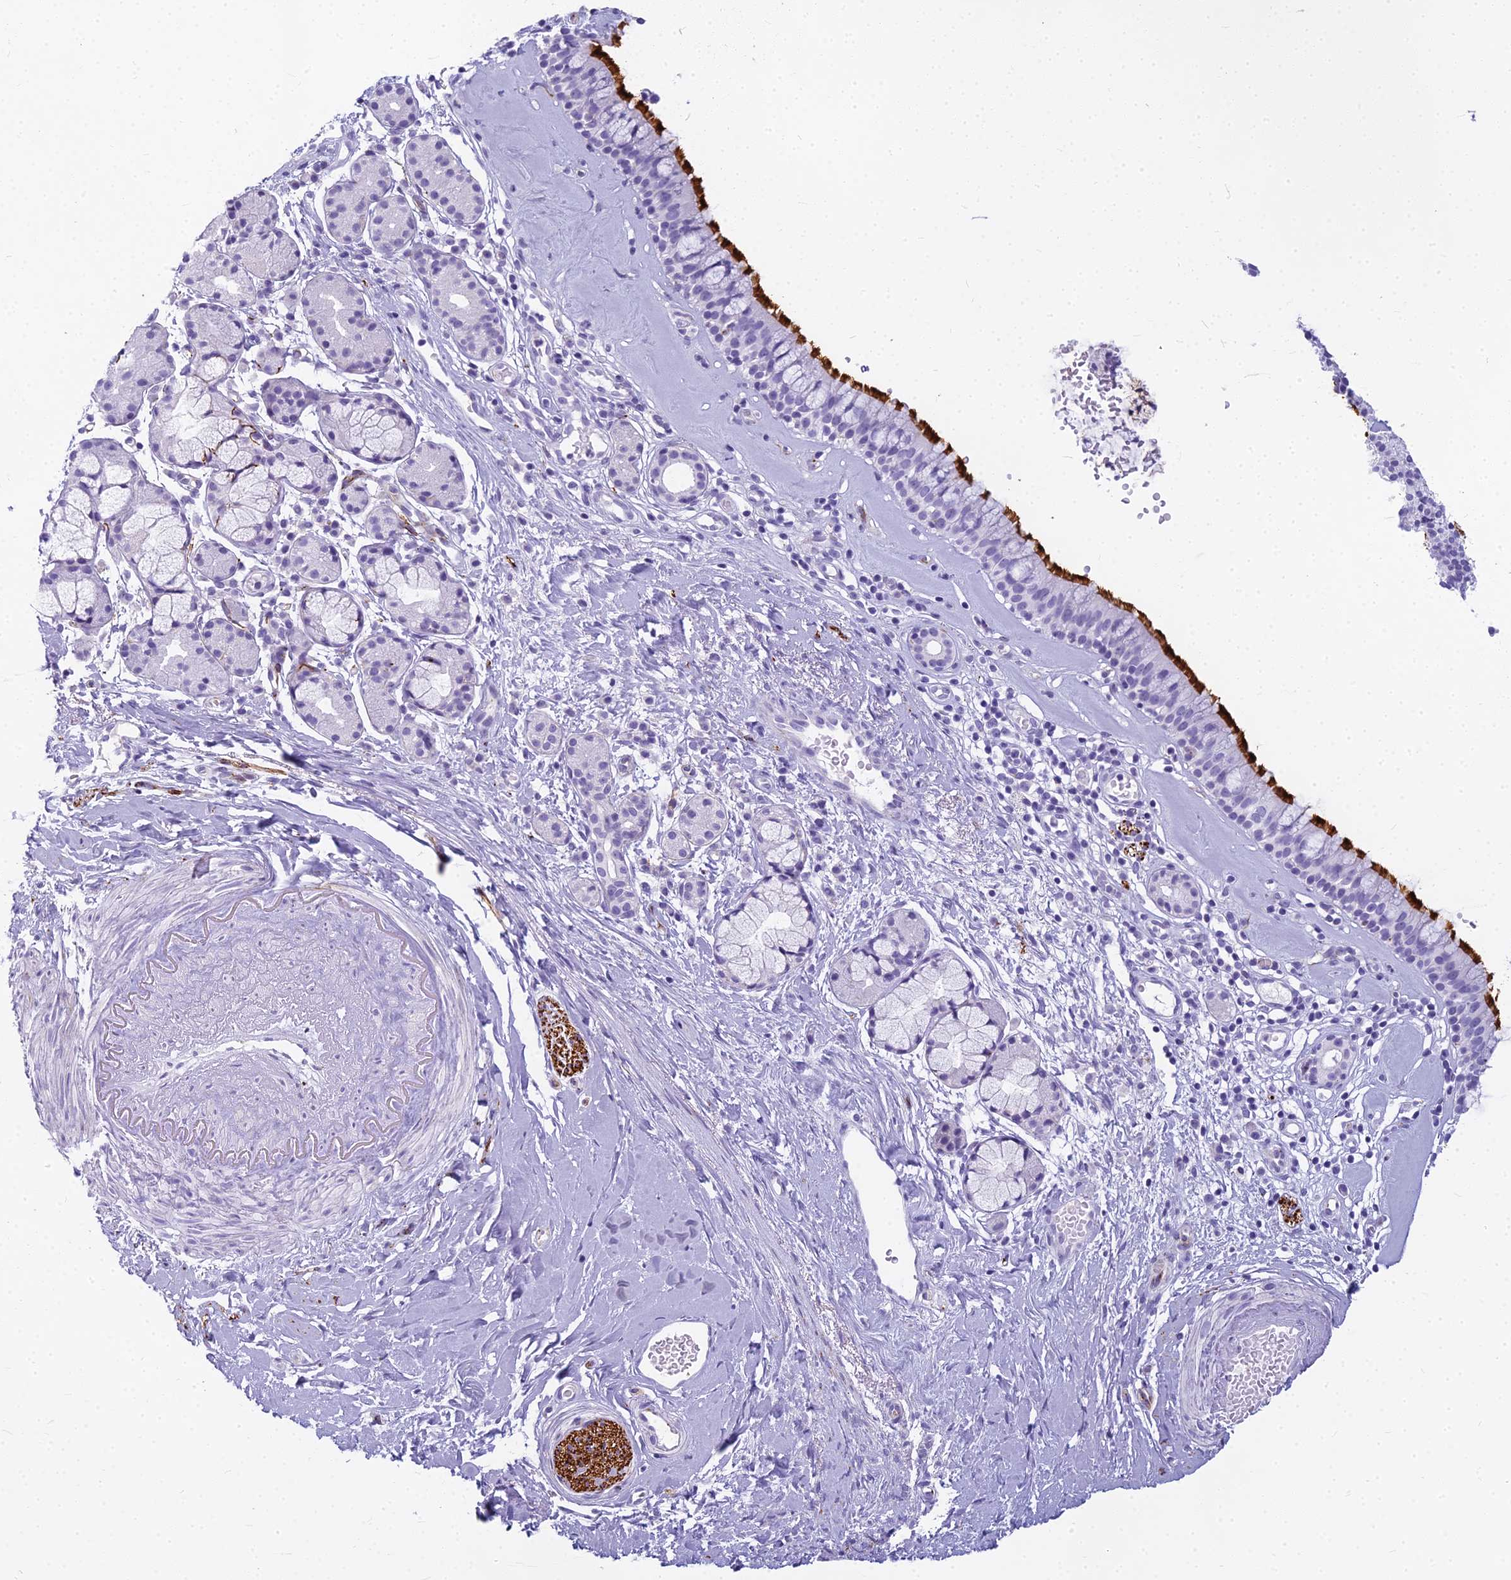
{"staining": {"intensity": "strong", "quantity": ">75%", "location": "cytoplasmic/membranous"}, "tissue": "nasopharynx", "cell_type": "Respiratory epithelial cells", "image_type": "normal", "snomed": [{"axis": "morphology", "description": "Normal tissue, NOS"}, {"axis": "topography", "description": "Nasopharynx"}], "caption": "Immunohistochemistry of unremarkable nasopharynx demonstrates high levels of strong cytoplasmic/membranous staining in about >75% of respiratory epithelial cells. The staining was performed using DAB (3,3'-diaminobenzidine), with brown indicating positive protein expression. Nuclei are stained blue with hematoxylin.", "gene": "ENSG00000265118", "patient": {"sex": "male", "age": 82}}